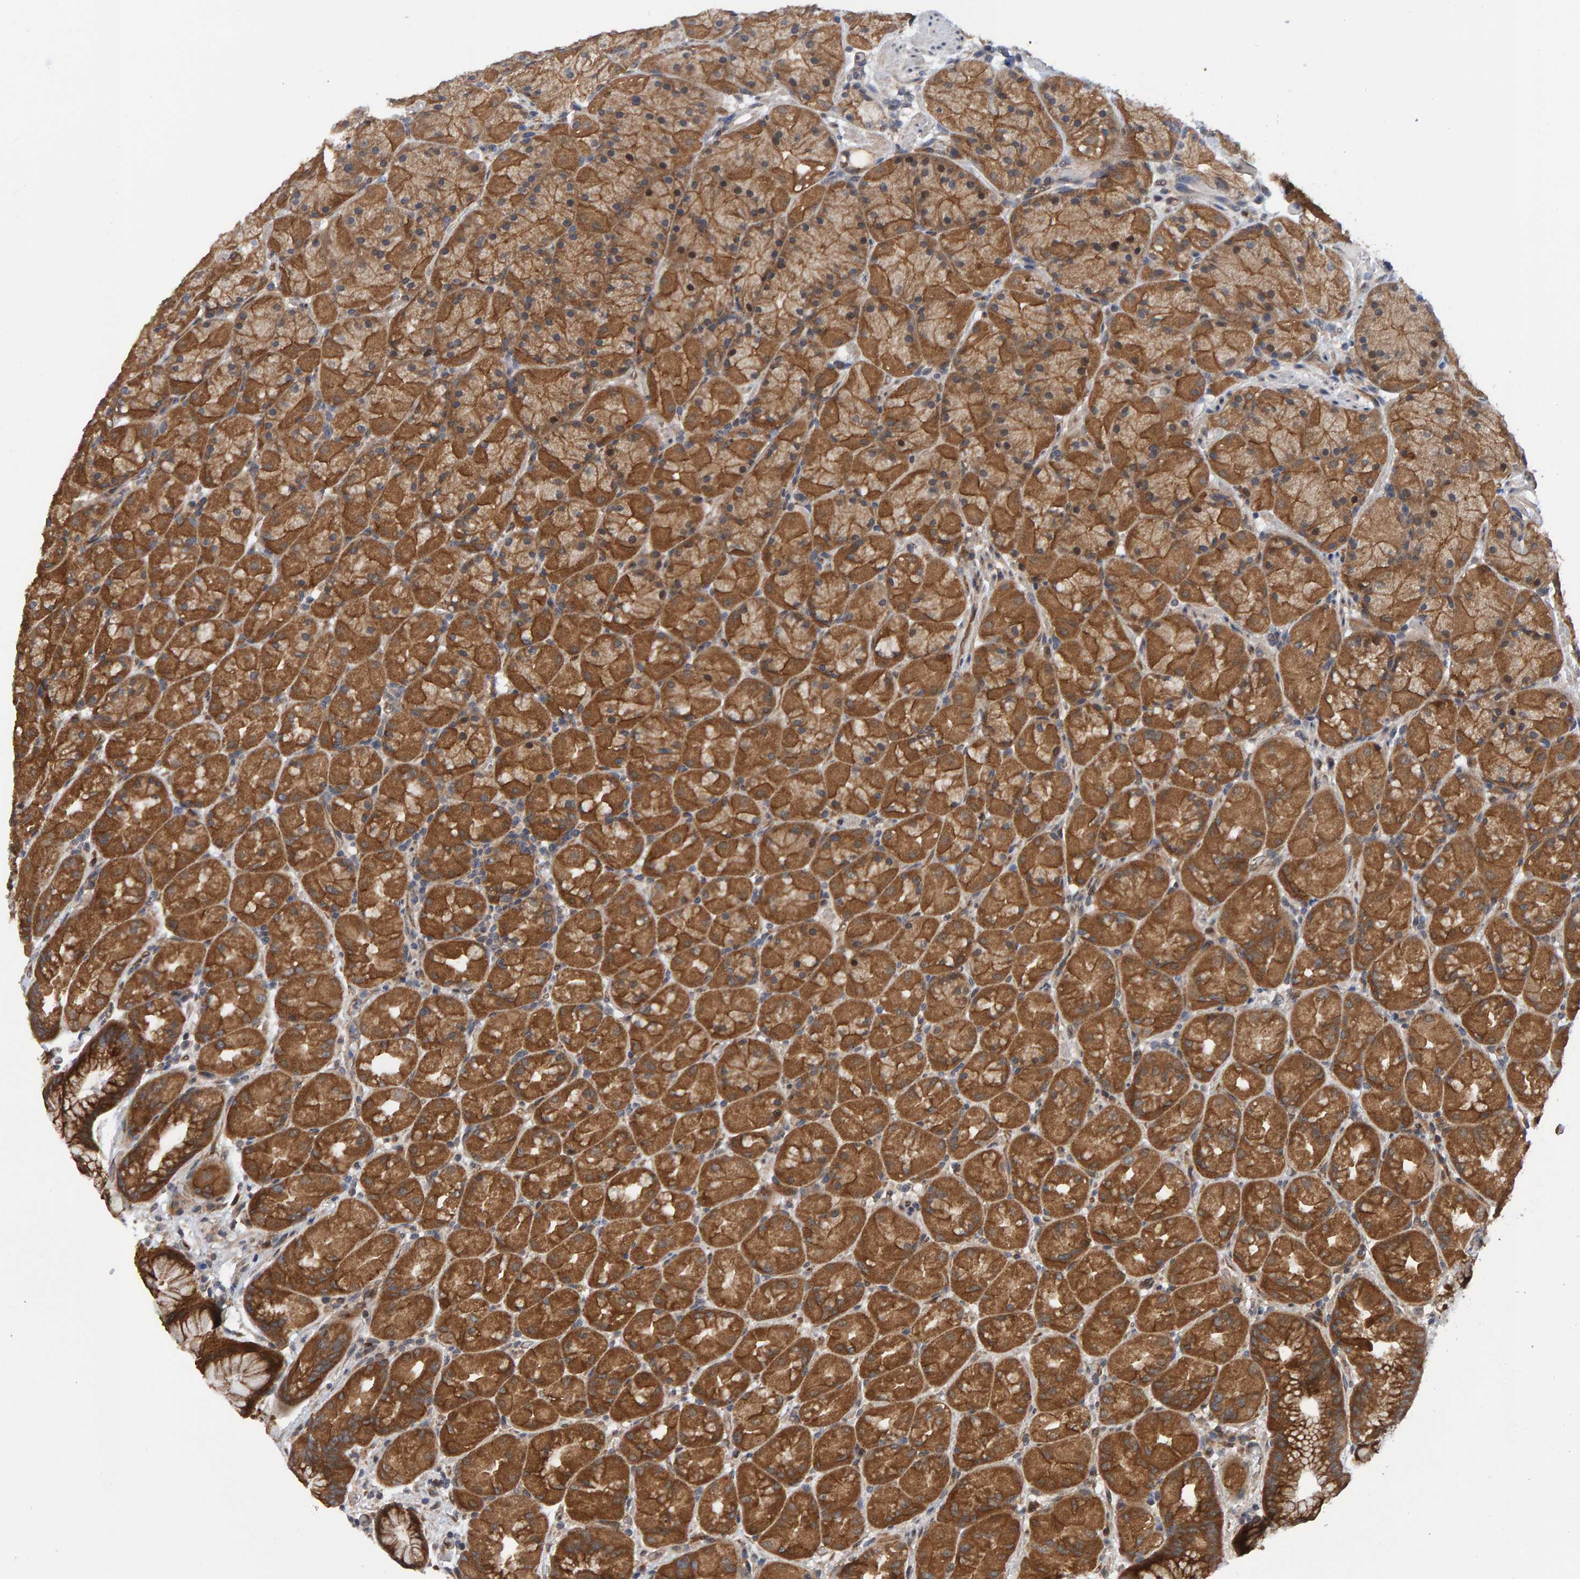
{"staining": {"intensity": "strong", "quantity": ">75%", "location": "cytoplasmic/membranous"}, "tissue": "stomach", "cell_type": "Glandular cells", "image_type": "normal", "snomed": [{"axis": "morphology", "description": "Normal tissue, NOS"}, {"axis": "topography", "description": "Stomach, upper"}, {"axis": "topography", "description": "Stomach"}], "caption": "A brown stain highlights strong cytoplasmic/membranous expression of a protein in glandular cells of normal human stomach. (Stains: DAB (3,3'-diaminobenzidine) in brown, nuclei in blue, Microscopy: brightfield microscopy at high magnification).", "gene": "SCRN2", "patient": {"sex": "male", "age": 48}}